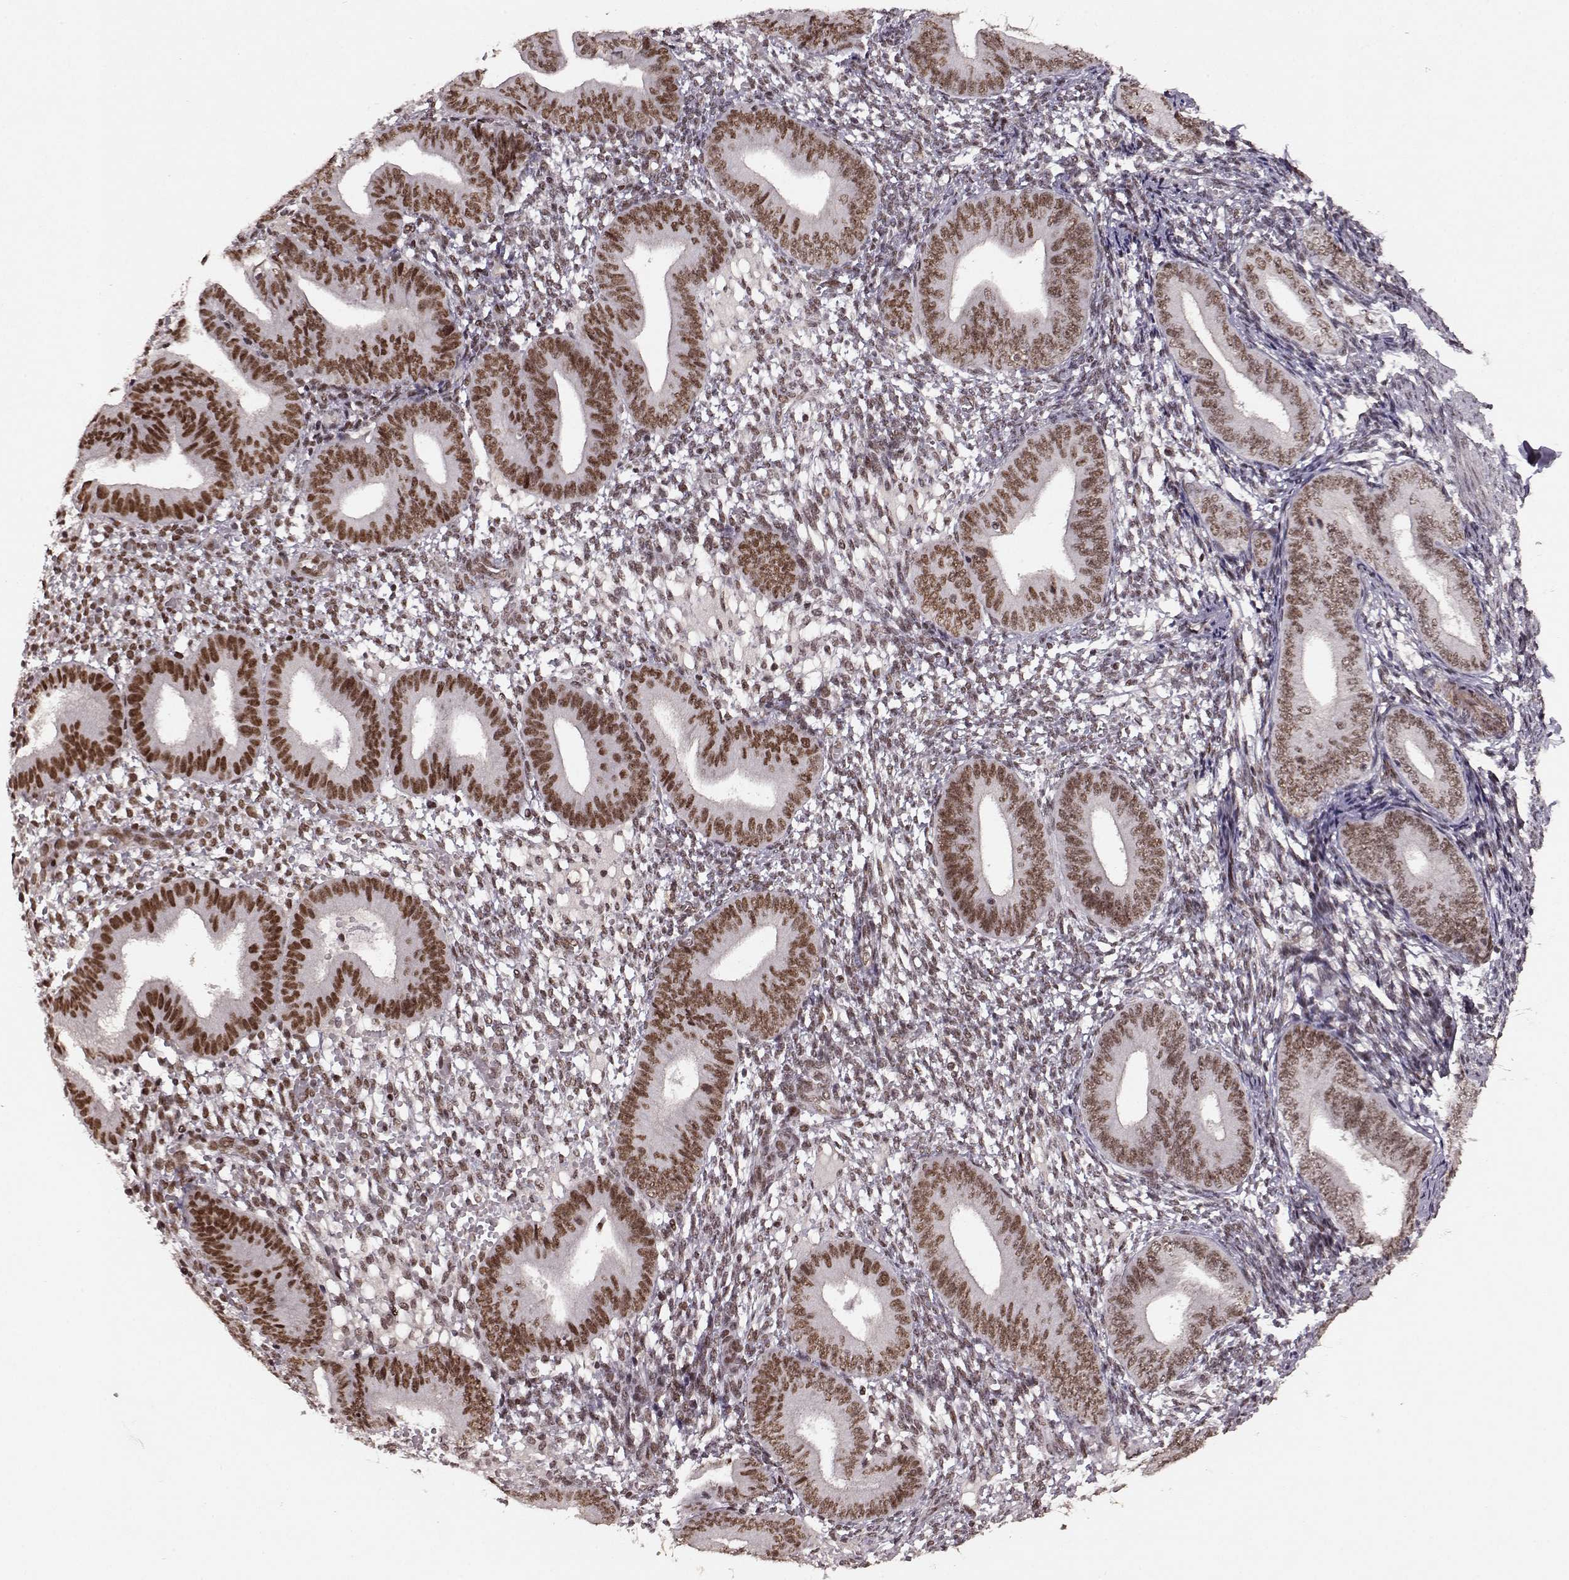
{"staining": {"intensity": "moderate", "quantity": "25%-75%", "location": "nuclear"}, "tissue": "endometrium", "cell_type": "Cells in endometrial stroma", "image_type": "normal", "snomed": [{"axis": "morphology", "description": "Normal tissue, NOS"}, {"axis": "topography", "description": "Endometrium"}], "caption": "Moderate nuclear expression for a protein is identified in approximately 25%-75% of cells in endometrial stroma of unremarkable endometrium using immunohistochemistry.", "gene": "RRAGD", "patient": {"sex": "female", "age": 39}}